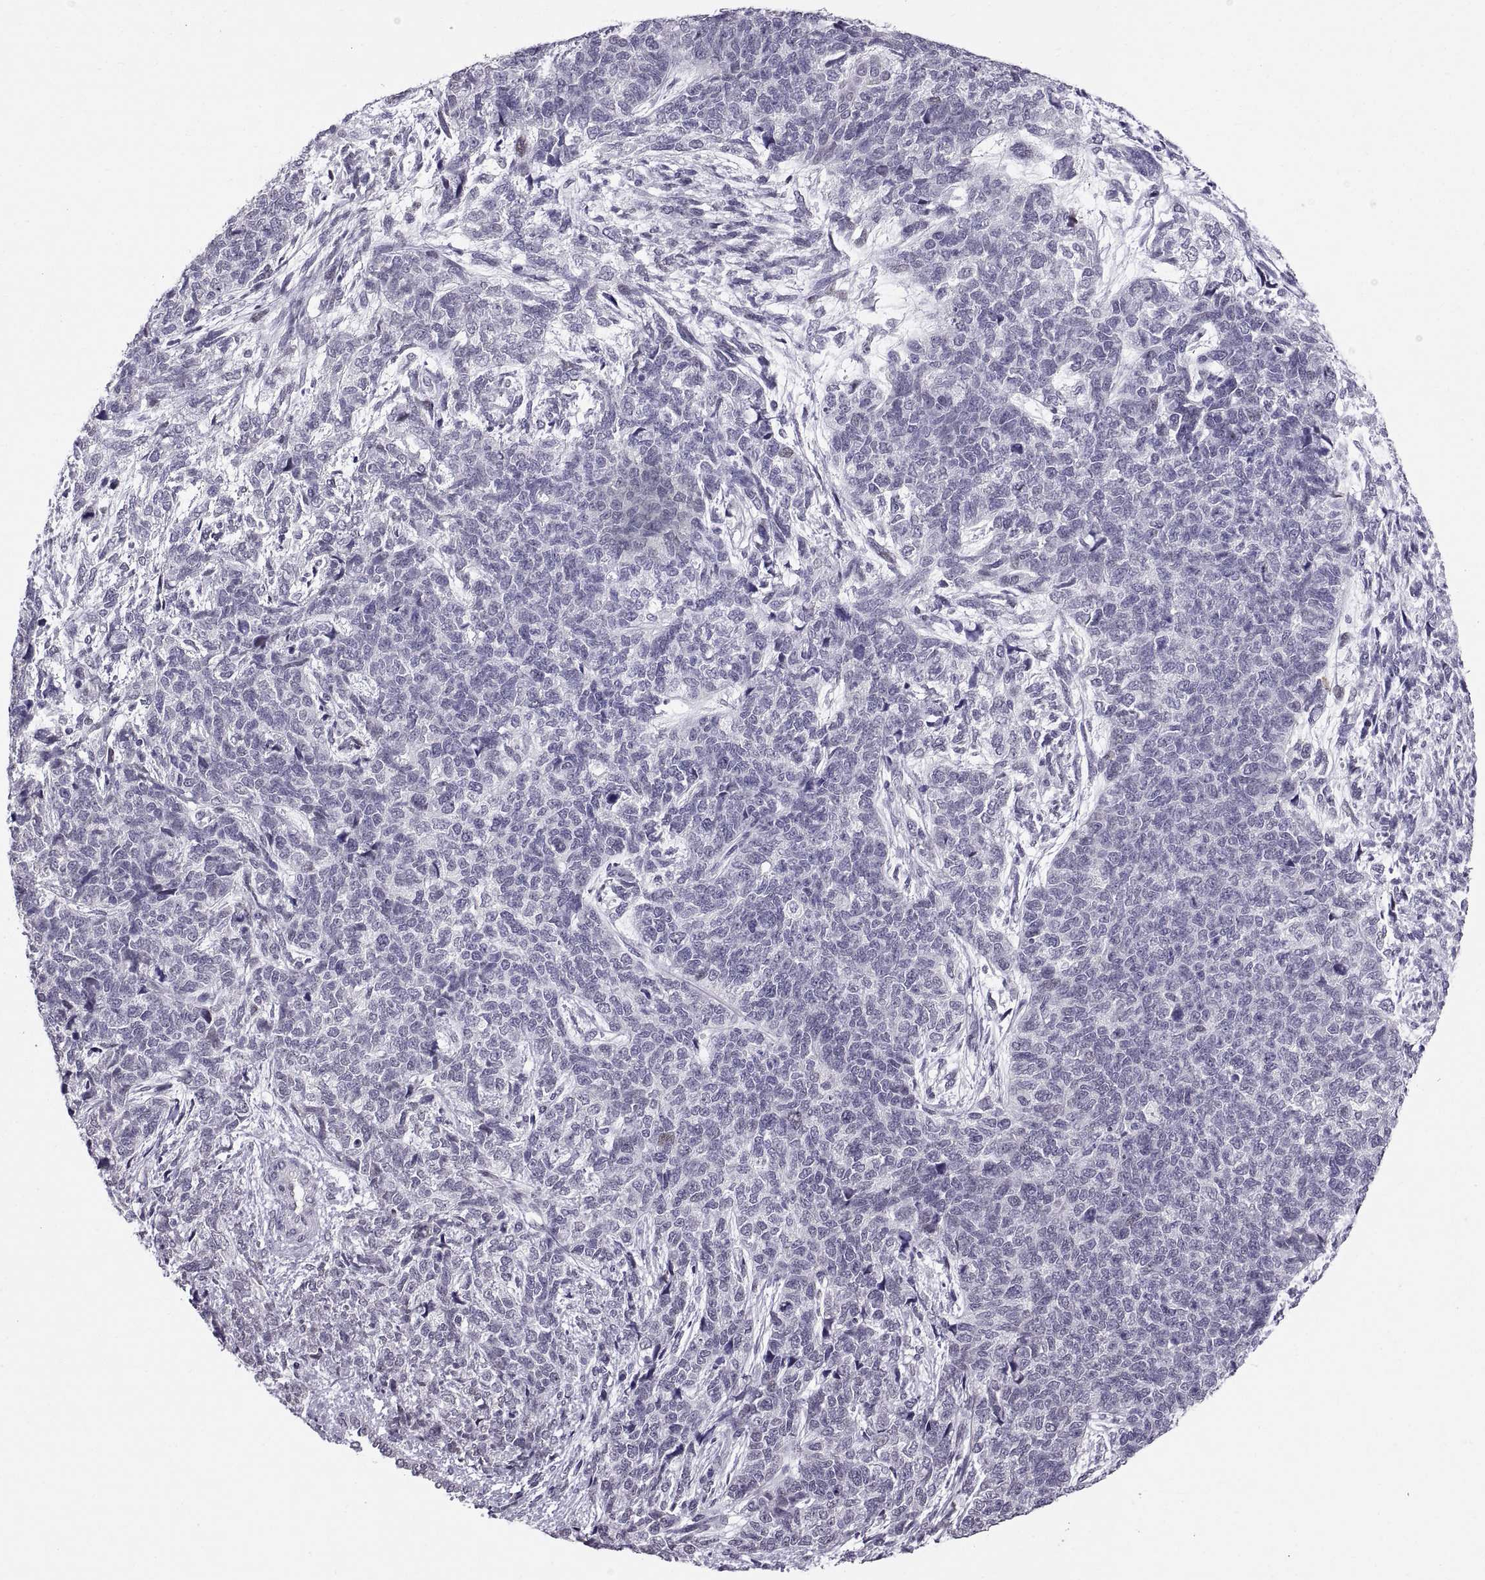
{"staining": {"intensity": "negative", "quantity": "none", "location": "none"}, "tissue": "cervical cancer", "cell_type": "Tumor cells", "image_type": "cancer", "snomed": [{"axis": "morphology", "description": "Squamous cell carcinoma, NOS"}, {"axis": "topography", "description": "Cervix"}], "caption": "A high-resolution photomicrograph shows IHC staining of cervical cancer (squamous cell carcinoma), which shows no significant positivity in tumor cells.", "gene": "KRT77", "patient": {"sex": "female", "age": 63}}